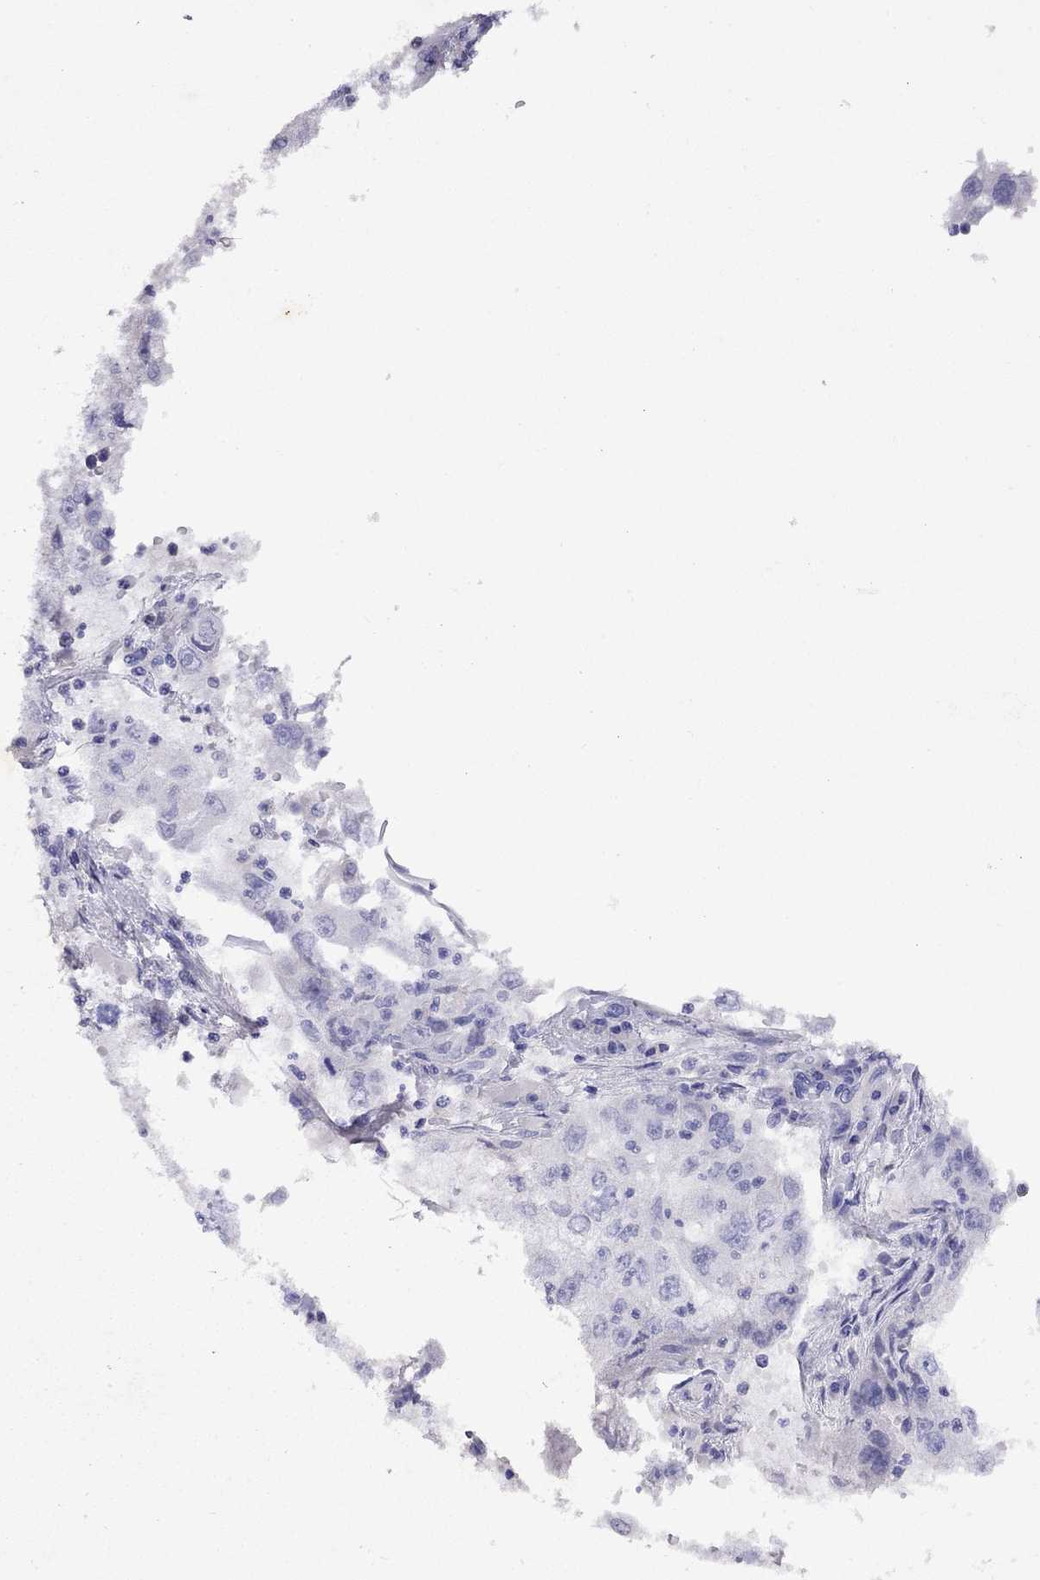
{"staining": {"intensity": "negative", "quantity": "none", "location": "none"}, "tissue": "cervical cancer", "cell_type": "Tumor cells", "image_type": "cancer", "snomed": [{"axis": "morphology", "description": "Squamous cell carcinoma, NOS"}, {"axis": "topography", "description": "Cervix"}], "caption": "Immunohistochemical staining of cervical cancer reveals no significant staining in tumor cells.", "gene": "GNAT3", "patient": {"sex": "female", "age": 36}}